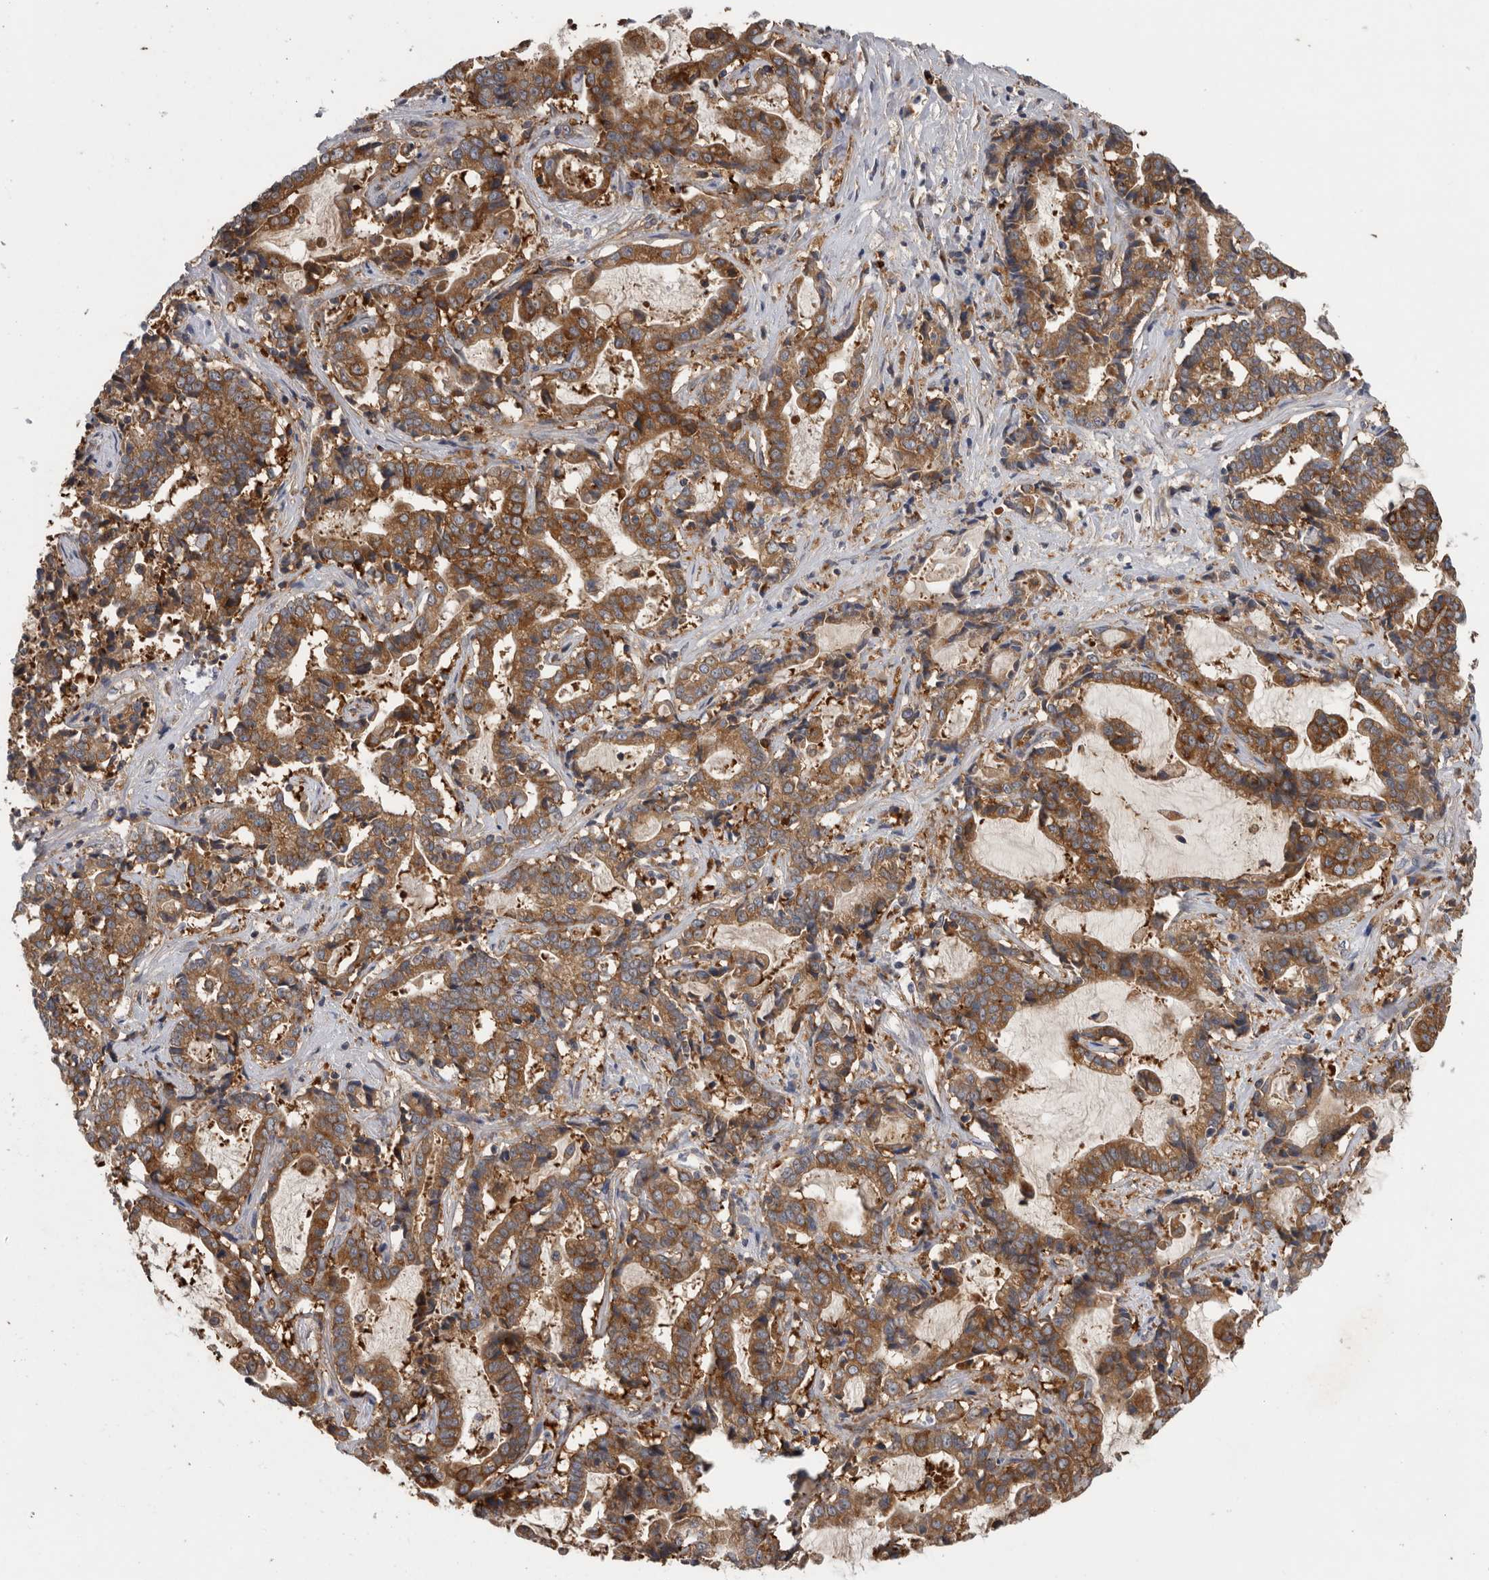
{"staining": {"intensity": "moderate", "quantity": ">75%", "location": "cytoplasmic/membranous"}, "tissue": "liver cancer", "cell_type": "Tumor cells", "image_type": "cancer", "snomed": [{"axis": "morphology", "description": "Cholangiocarcinoma"}, {"axis": "topography", "description": "Liver"}], "caption": "An image of human liver cancer (cholangiocarcinoma) stained for a protein demonstrates moderate cytoplasmic/membranous brown staining in tumor cells.", "gene": "C1orf109", "patient": {"sex": "male", "age": 57}}